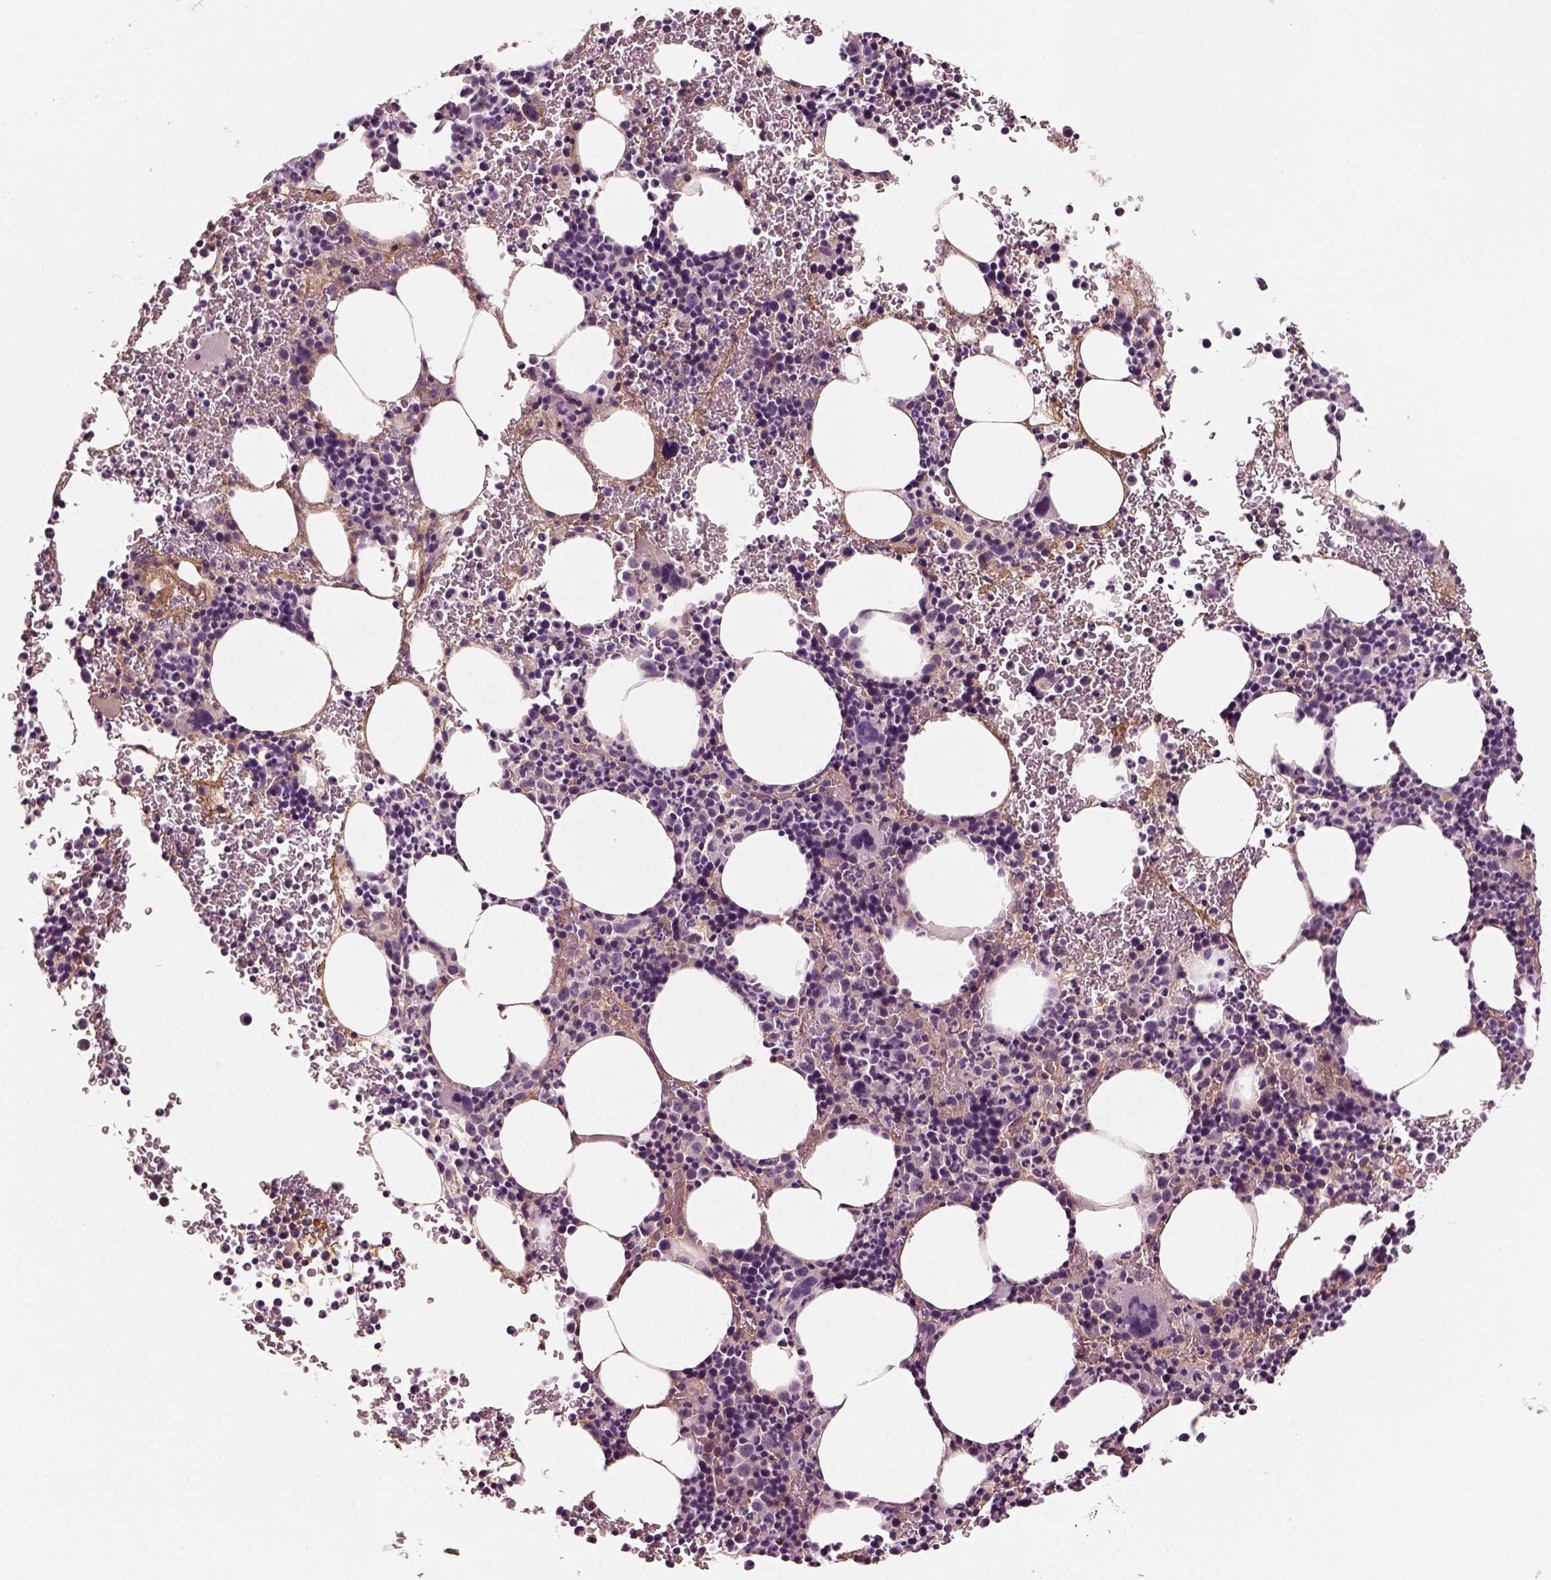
{"staining": {"intensity": "weak", "quantity": "<25%", "location": "cytoplasmic/membranous"}, "tissue": "bone marrow", "cell_type": "Hematopoietic cells", "image_type": "normal", "snomed": [{"axis": "morphology", "description": "Normal tissue, NOS"}, {"axis": "topography", "description": "Bone marrow"}], "caption": "Photomicrograph shows no significant protein staining in hematopoietic cells of benign bone marrow.", "gene": "TRIM69", "patient": {"sex": "male", "age": 72}}